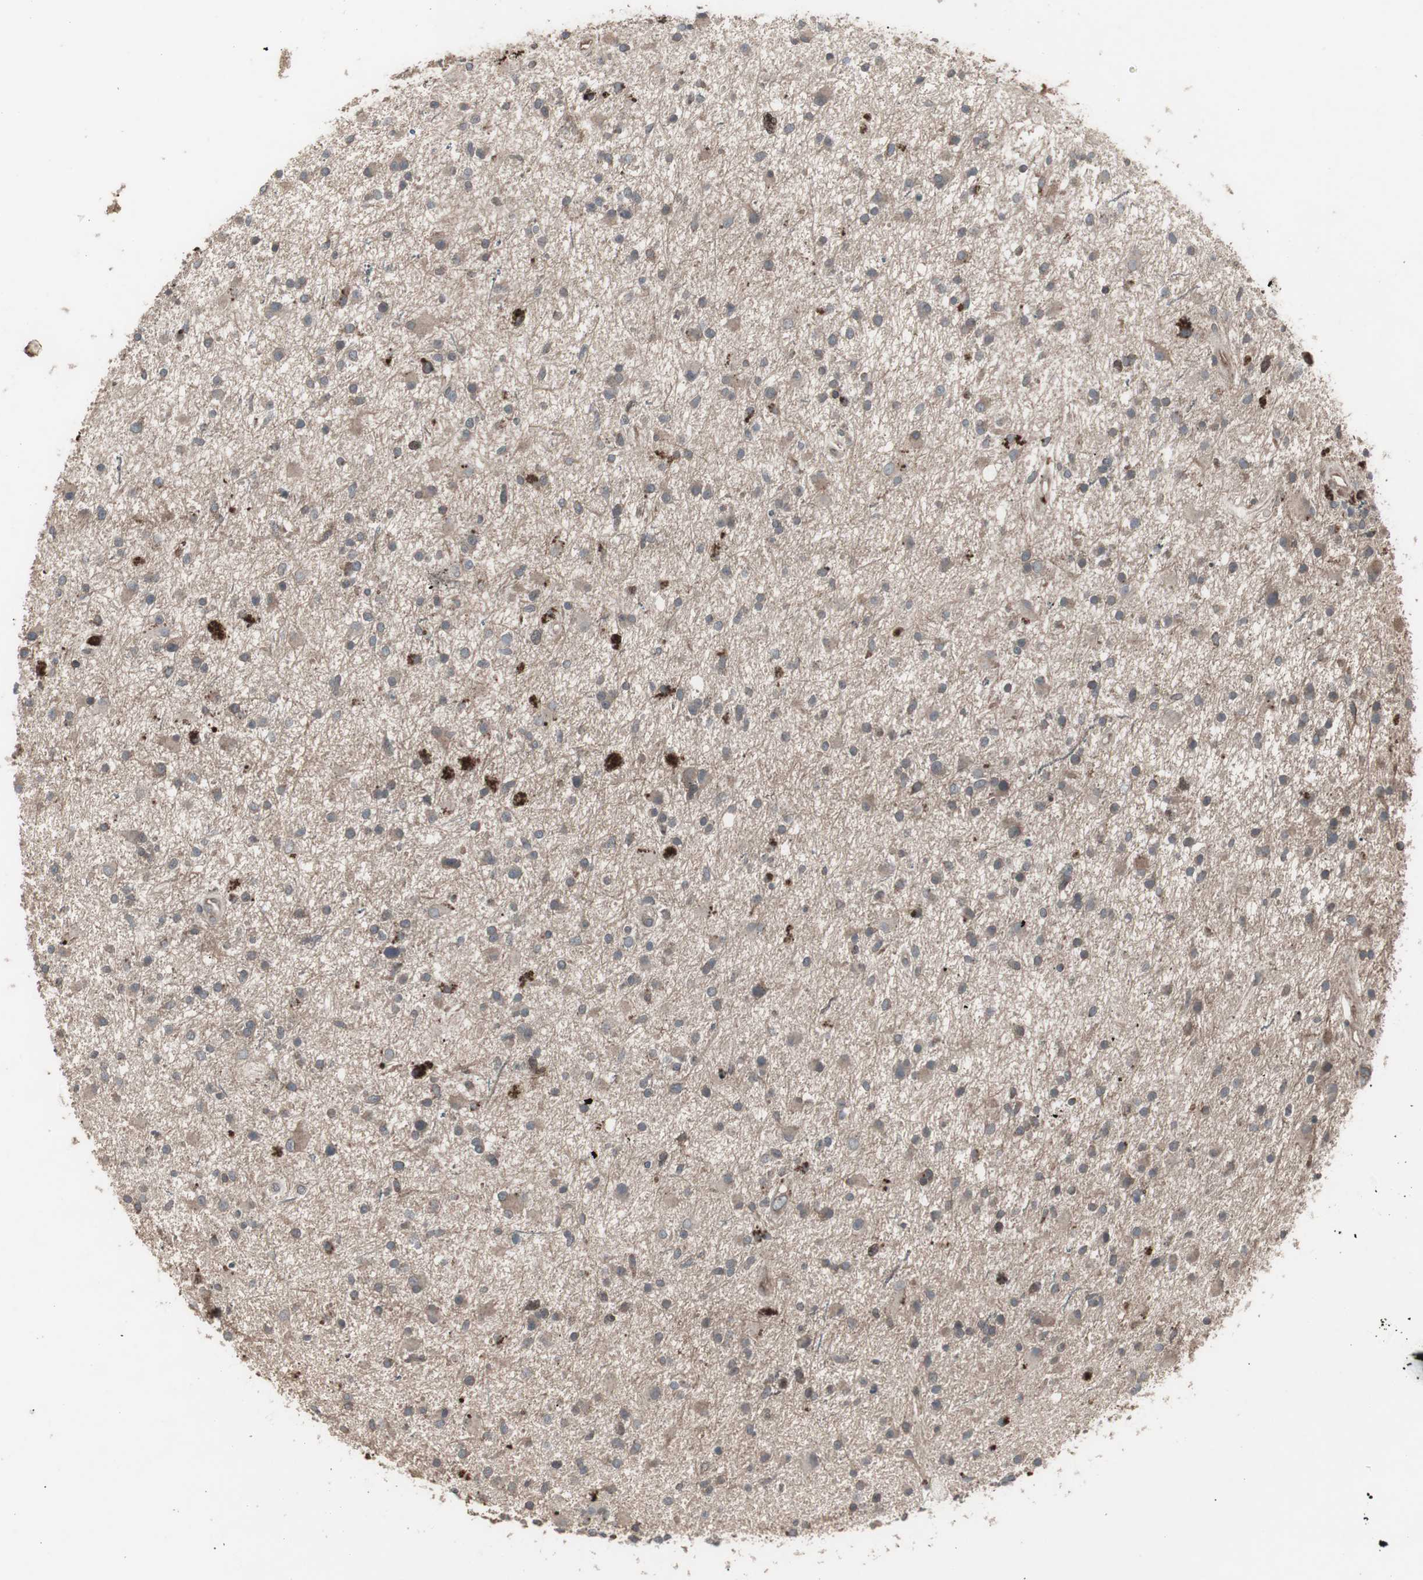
{"staining": {"intensity": "moderate", "quantity": "<25%", "location": "cytoplasmic/membranous"}, "tissue": "glioma", "cell_type": "Tumor cells", "image_type": "cancer", "snomed": [{"axis": "morphology", "description": "Glioma, malignant, High grade"}, {"axis": "topography", "description": "Brain"}], "caption": "High-magnification brightfield microscopy of glioma stained with DAB (3,3'-diaminobenzidine) (brown) and counterstained with hematoxylin (blue). tumor cells exhibit moderate cytoplasmic/membranous positivity is identified in about<25% of cells.", "gene": "SSTR2", "patient": {"sex": "male", "age": 33}}